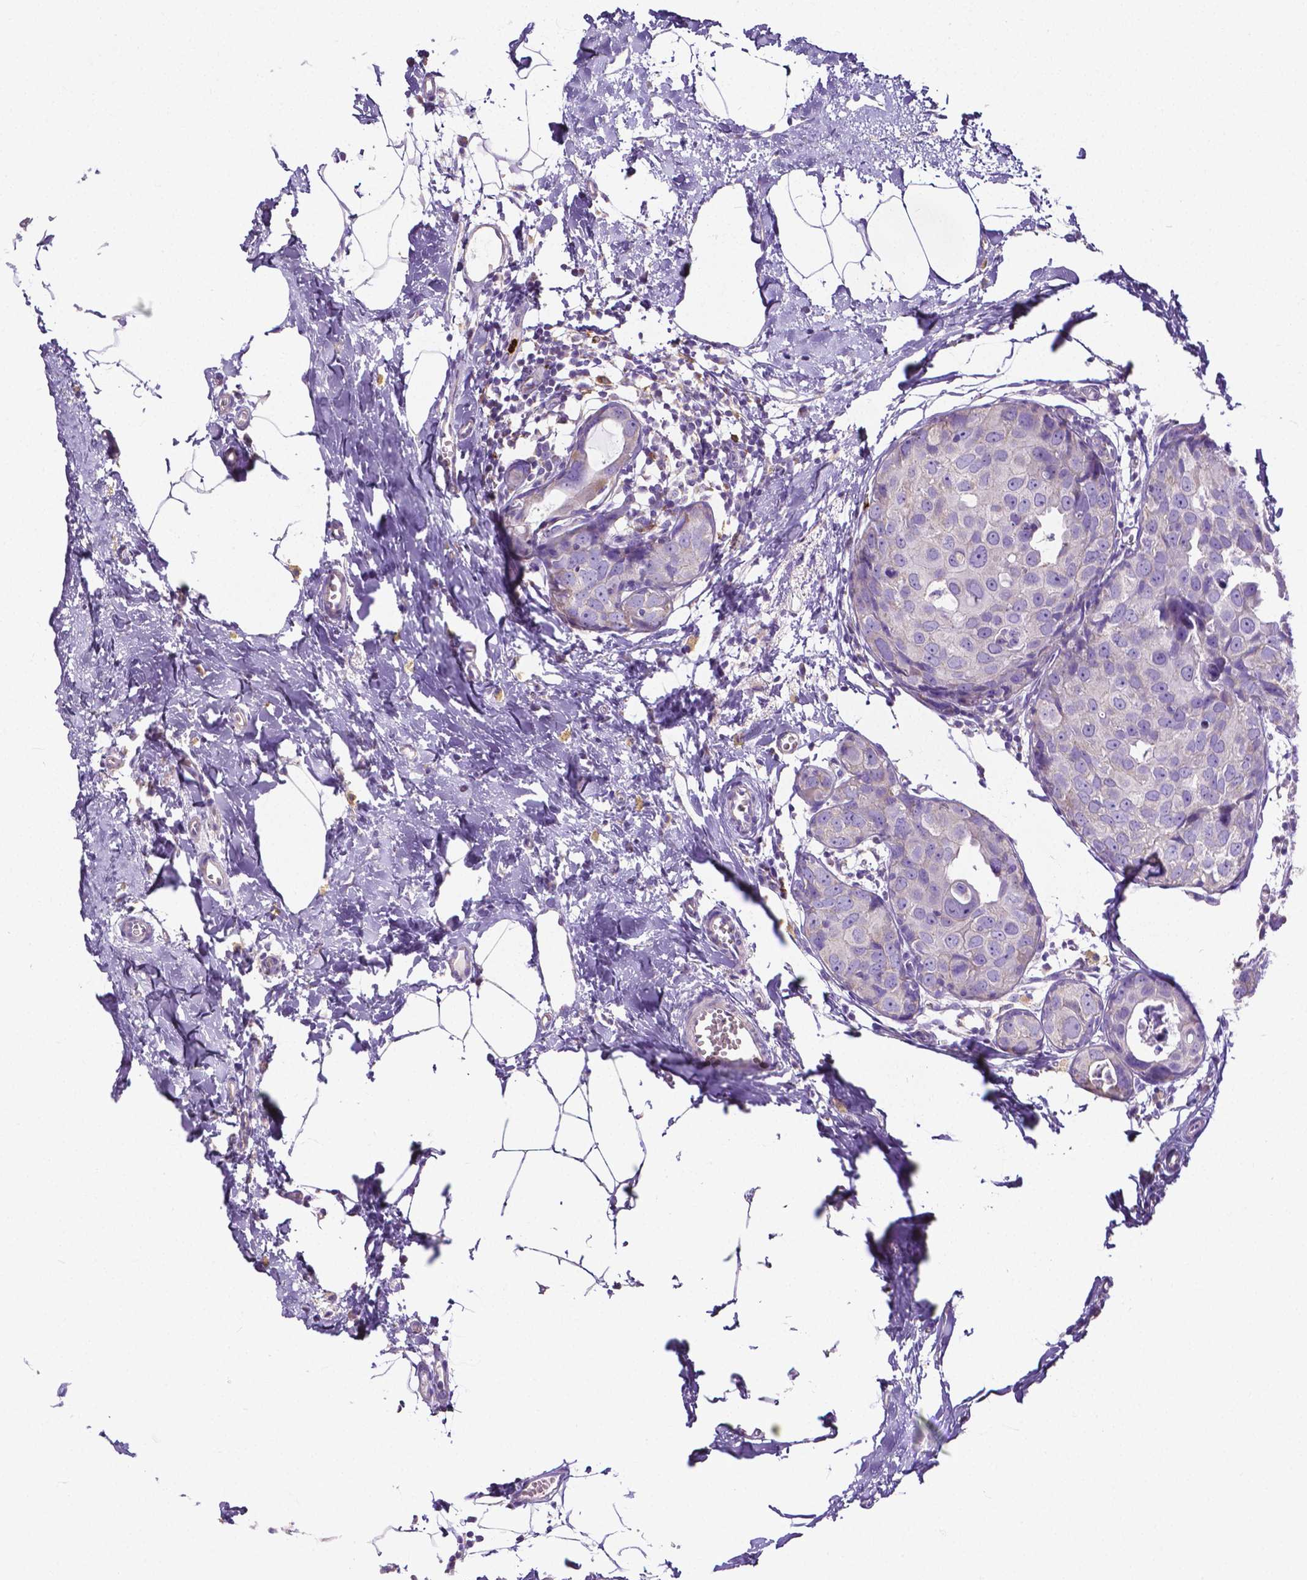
{"staining": {"intensity": "negative", "quantity": "none", "location": "none"}, "tissue": "breast cancer", "cell_type": "Tumor cells", "image_type": "cancer", "snomed": [{"axis": "morphology", "description": "Duct carcinoma"}, {"axis": "topography", "description": "Breast"}], "caption": "Tumor cells show no significant staining in intraductal carcinoma (breast). The staining was performed using DAB (3,3'-diaminobenzidine) to visualize the protein expression in brown, while the nuclei were stained in blue with hematoxylin (Magnification: 20x).", "gene": "MMP9", "patient": {"sex": "female", "age": 38}}